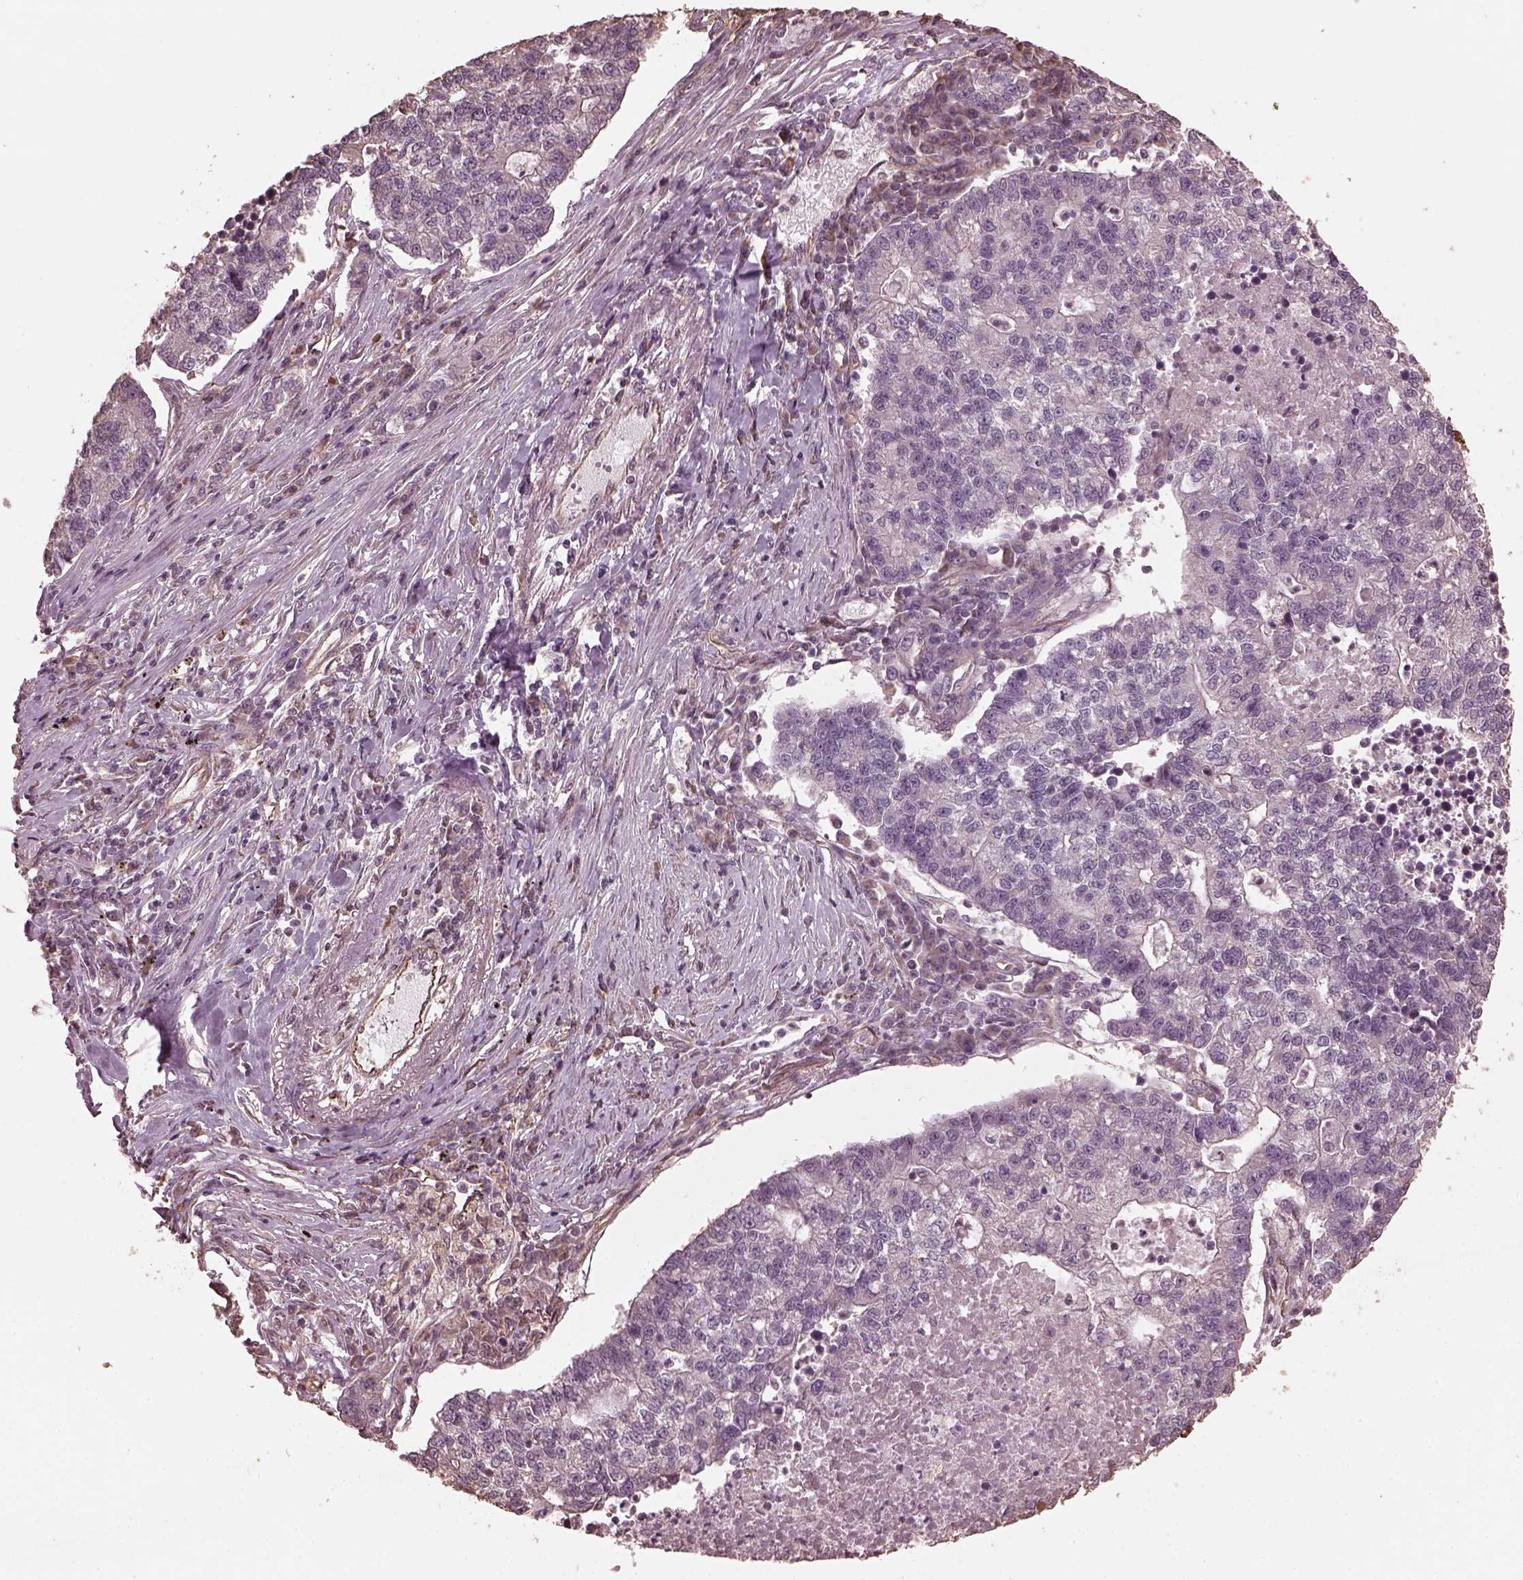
{"staining": {"intensity": "negative", "quantity": "none", "location": "none"}, "tissue": "lung cancer", "cell_type": "Tumor cells", "image_type": "cancer", "snomed": [{"axis": "morphology", "description": "Adenocarcinoma, NOS"}, {"axis": "topography", "description": "Lung"}], "caption": "Image shows no significant protein staining in tumor cells of adenocarcinoma (lung). Brightfield microscopy of IHC stained with DAB (brown) and hematoxylin (blue), captured at high magnification.", "gene": "GTPBP1", "patient": {"sex": "male", "age": 57}}